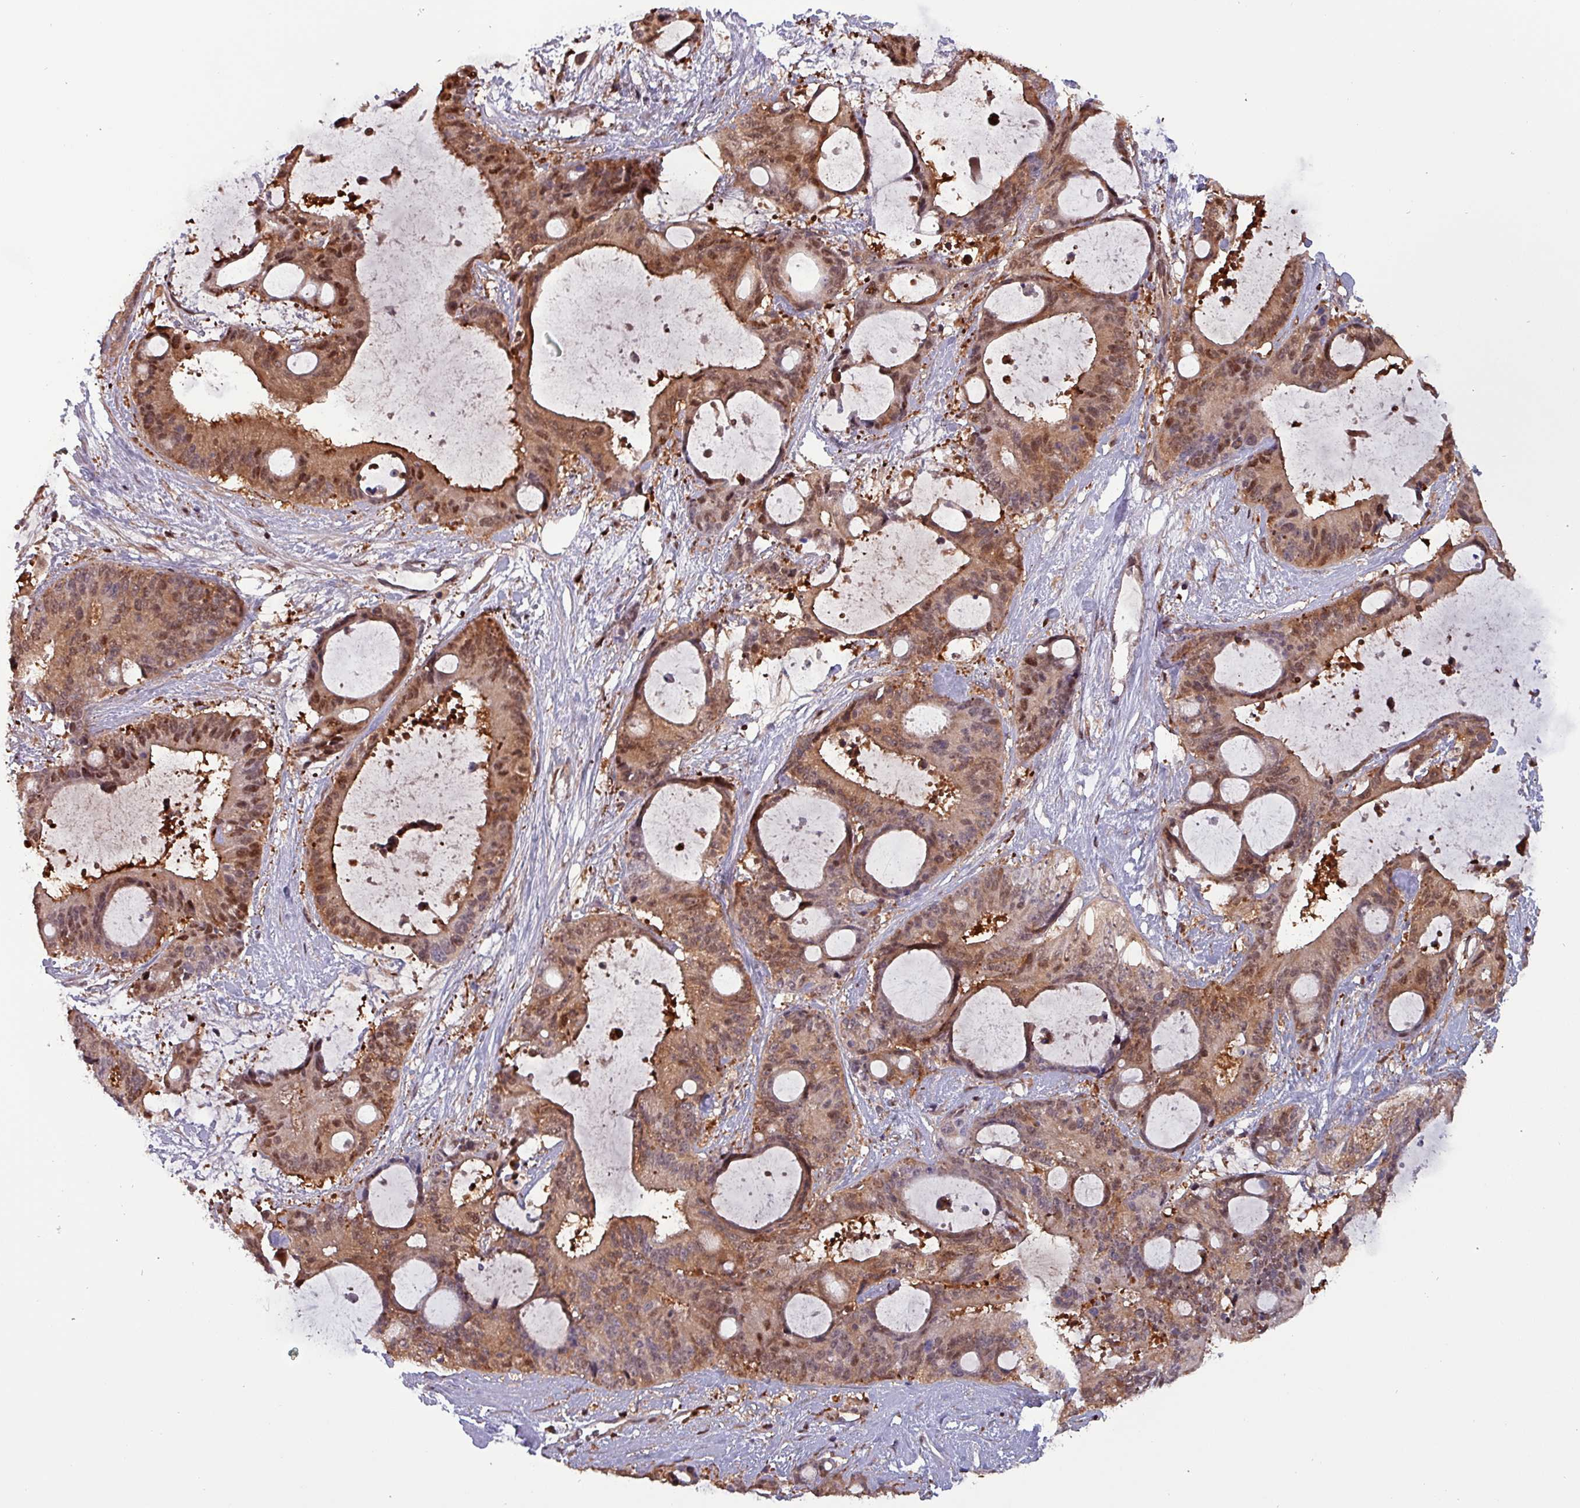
{"staining": {"intensity": "moderate", "quantity": ">75%", "location": "cytoplasmic/membranous,nuclear"}, "tissue": "liver cancer", "cell_type": "Tumor cells", "image_type": "cancer", "snomed": [{"axis": "morphology", "description": "Normal tissue, NOS"}, {"axis": "morphology", "description": "Cholangiocarcinoma"}, {"axis": "topography", "description": "Liver"}, {"axis": "topography", "description": "Peripheral nerve tissue"}], "caption": "Human liver cancer stained with a protein marker shows moderate staining in tumor cells.", "gene": "PSMB8", "patient": {"sex": "female", "age": 73}}